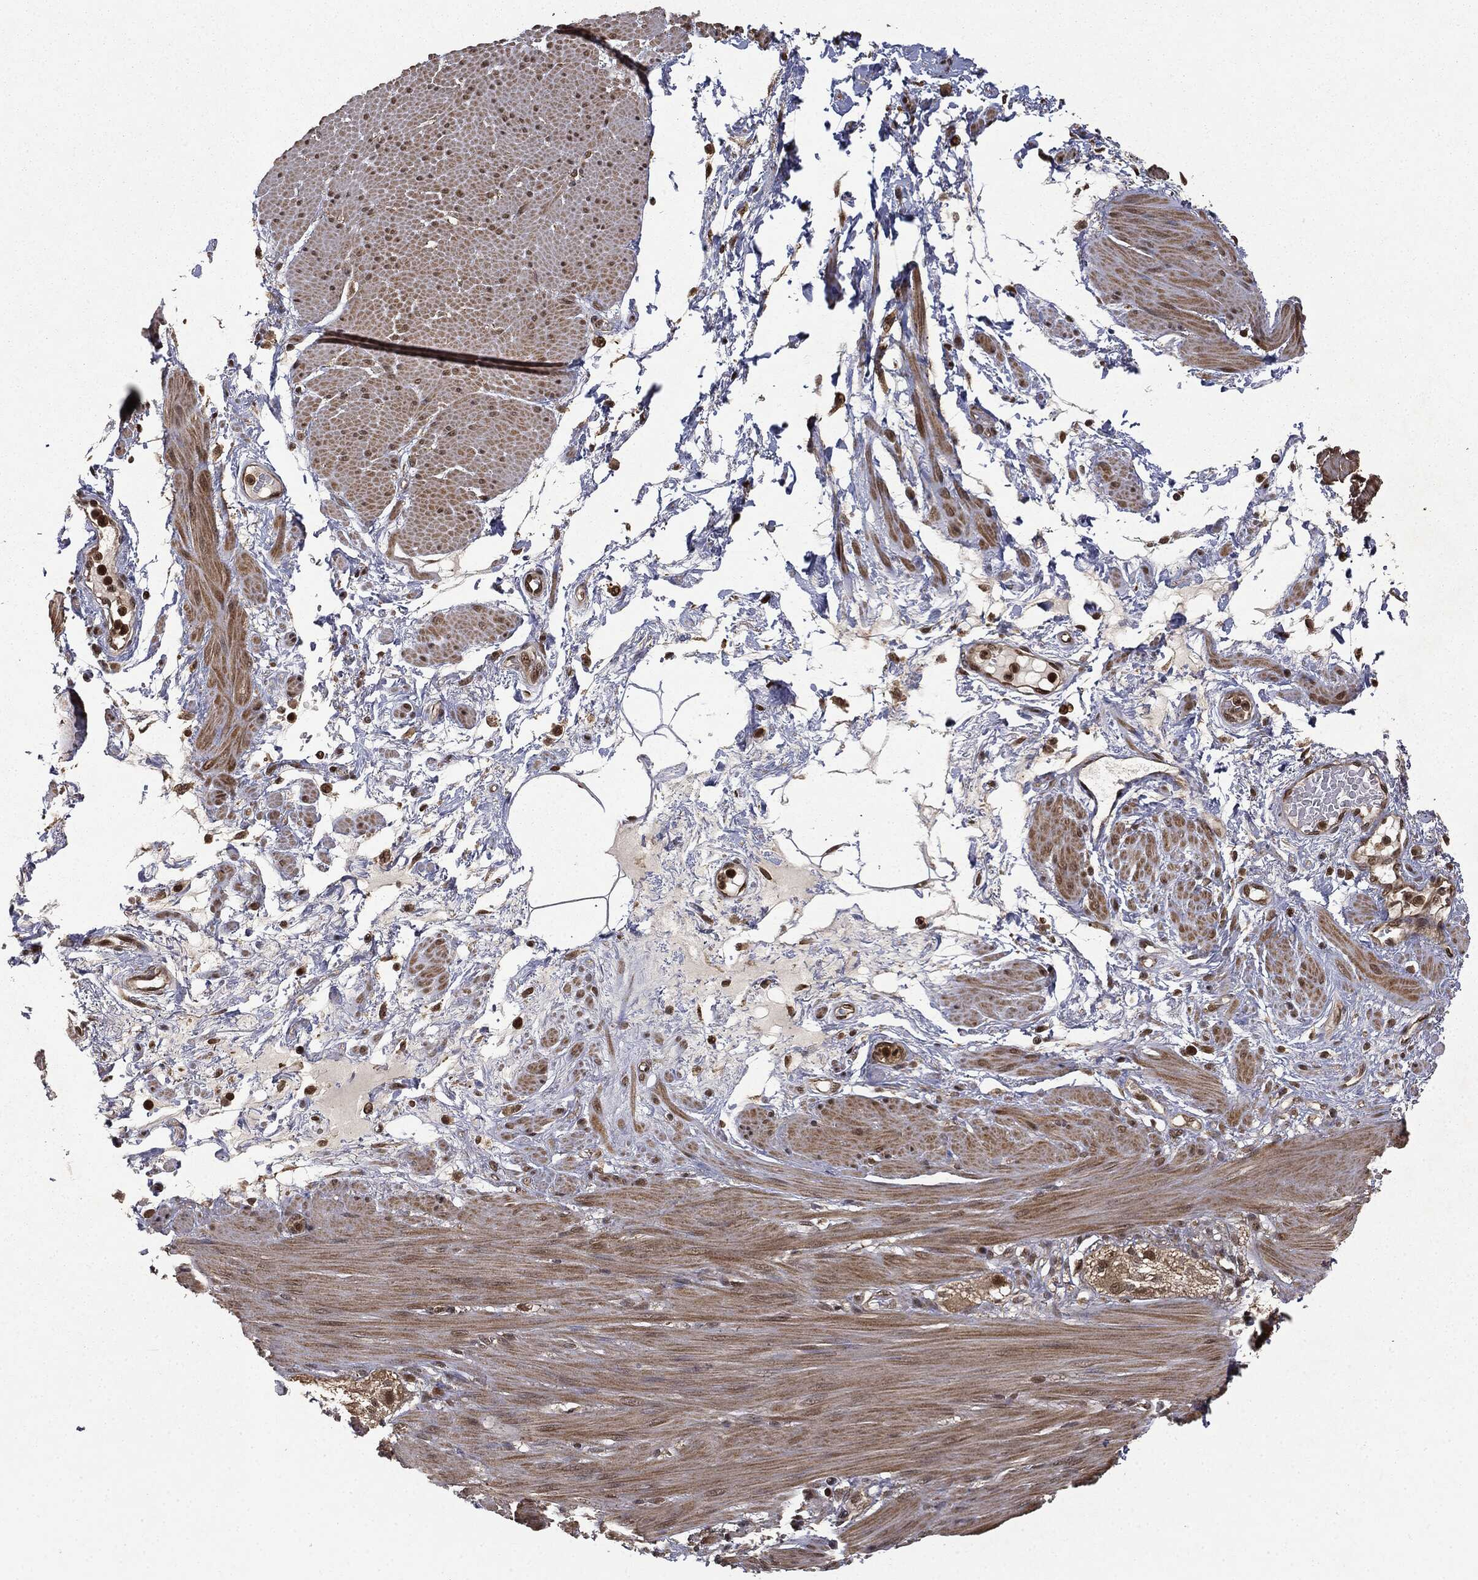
{"staining": {"intensity": "weak", "quantity": ">75%", "location": "cytoplasmic/membranous"}, "tissue": "smooth muscle", "cell_type": "Smooth muscle cells", "image_type": "normal", "snomed": [{"axis": "morphology", "description": "Normal tissue, NOS"}, {"axis": "topography", "description": "Smooth muscle"}, {"axis": "topography", "description": "Anal"}], "caption": "DAB immunohistochemical staining of benign smooth muscle demonstrates weak cytoplasmic/membranous protein positivity in about >75% of smooth muscle cells. The protein is stained brown, and the nuclei are stained in blue (DAB (3,3'-diaminobenzidine) IHC with brightfield microscopy, high magnification).", "gene": "ZNHIT6", "patient": {"sex": "male", "age": 83}}